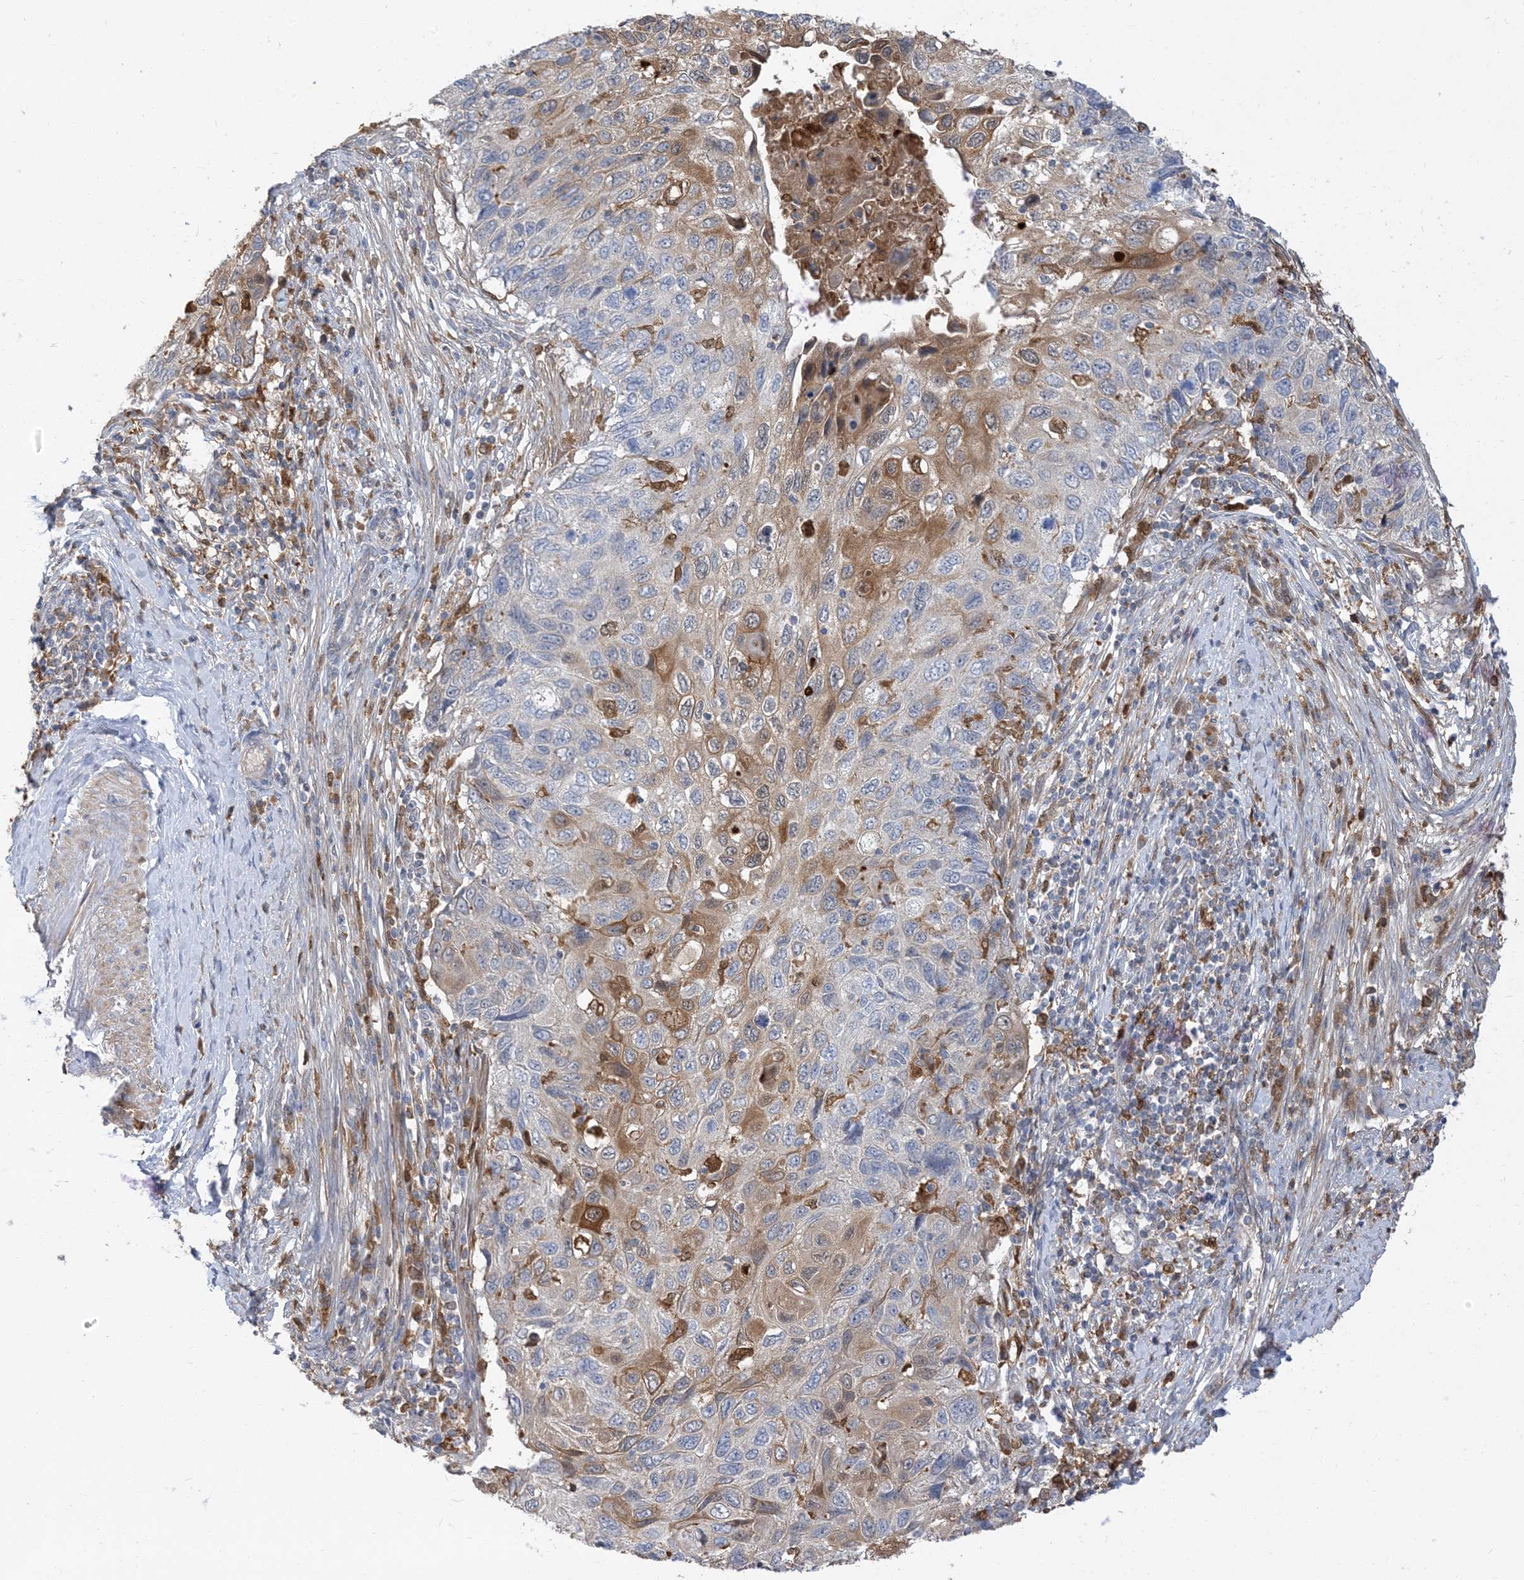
{"staining": {"intensity": "moderate", "quantity": "<25%", "location": "cytoplasmic/membranous"}, "tissue": "cervical cancer", "cell_type": "Tumor cells", "image_type": "cancer", "snomed": [{"axis": "morphology", "description": "Squamous cell carcinoma, NOS"}, {"axis": "topography", "description": "Cervix"}], "caption": "Immunohistochemistry (IHC) micrograph of neoplastic tissue: cervical cancer (squamous cell carcinoma) stained using immunohistochemistry exhibits low levels of moderate protein expression localized specifically in the cytoplasmic/membranous of tumor cells, appearing as a cytoplasmic/membranous brown color.", "gene": "NAGK", "patient": {"sex": "female", "age": 70}}